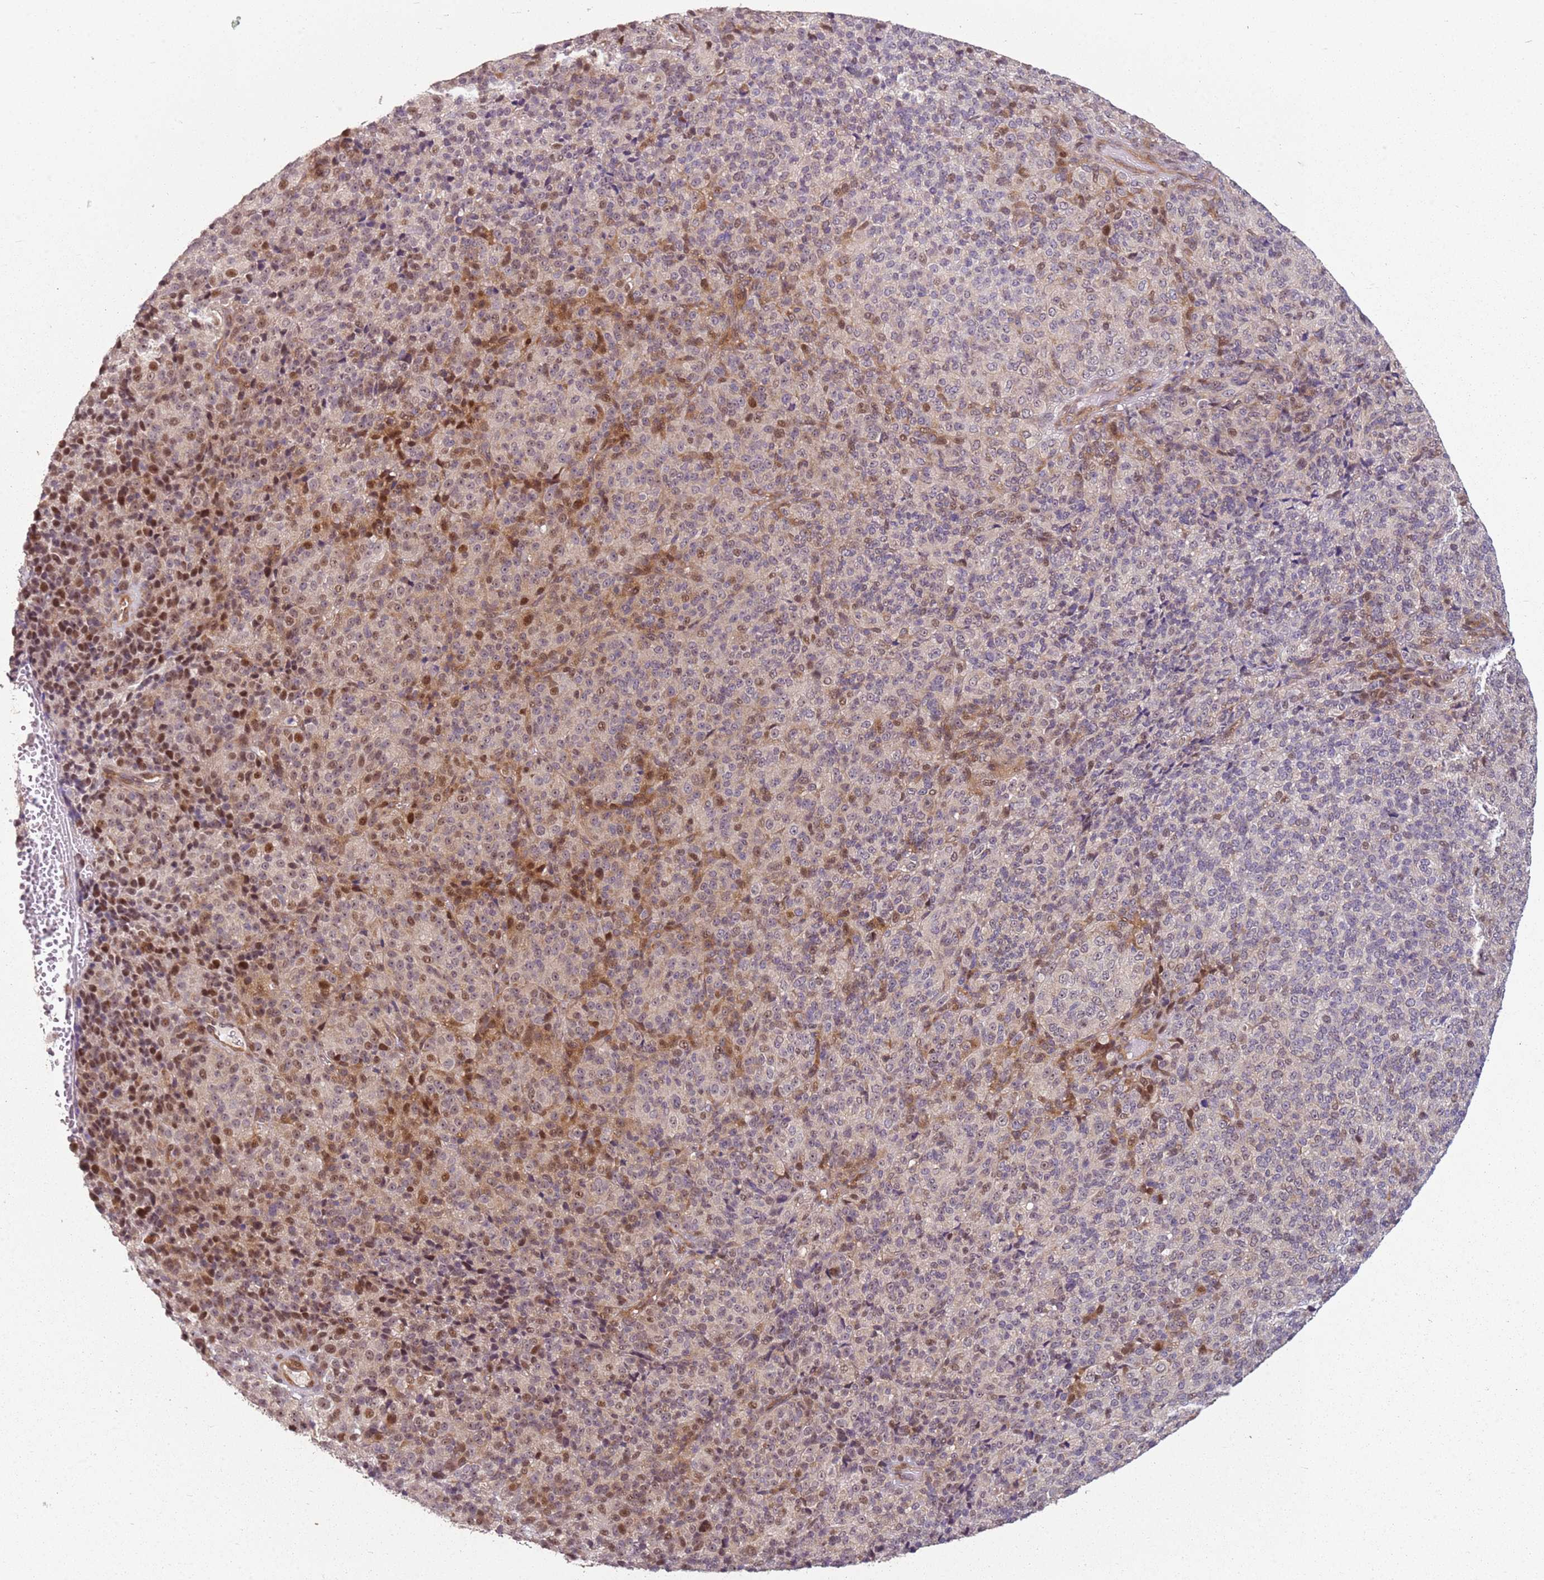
{"staining": {"intensity": "moderate", "quantity": "<25%", "location": "cytoplasmic/membranous,nuclear"}, "tissue": "melanoma", "cell_type": "Tumor cells", "image_type": "cancer", "snomed": [{"axis": "morphology", "description": "Malignant melanoma, Metastatic site"}, {"axis": "topography", "description": "Brain"}], "caption": "Tumor cells display low levels of moderate cytoplasmic/membranous and nuclear staining in approximately <25% of cells in human malignant melanoma (metastatic site).", "gene": "CHURC1", "patient": {"sex": "female", "age": 56}}